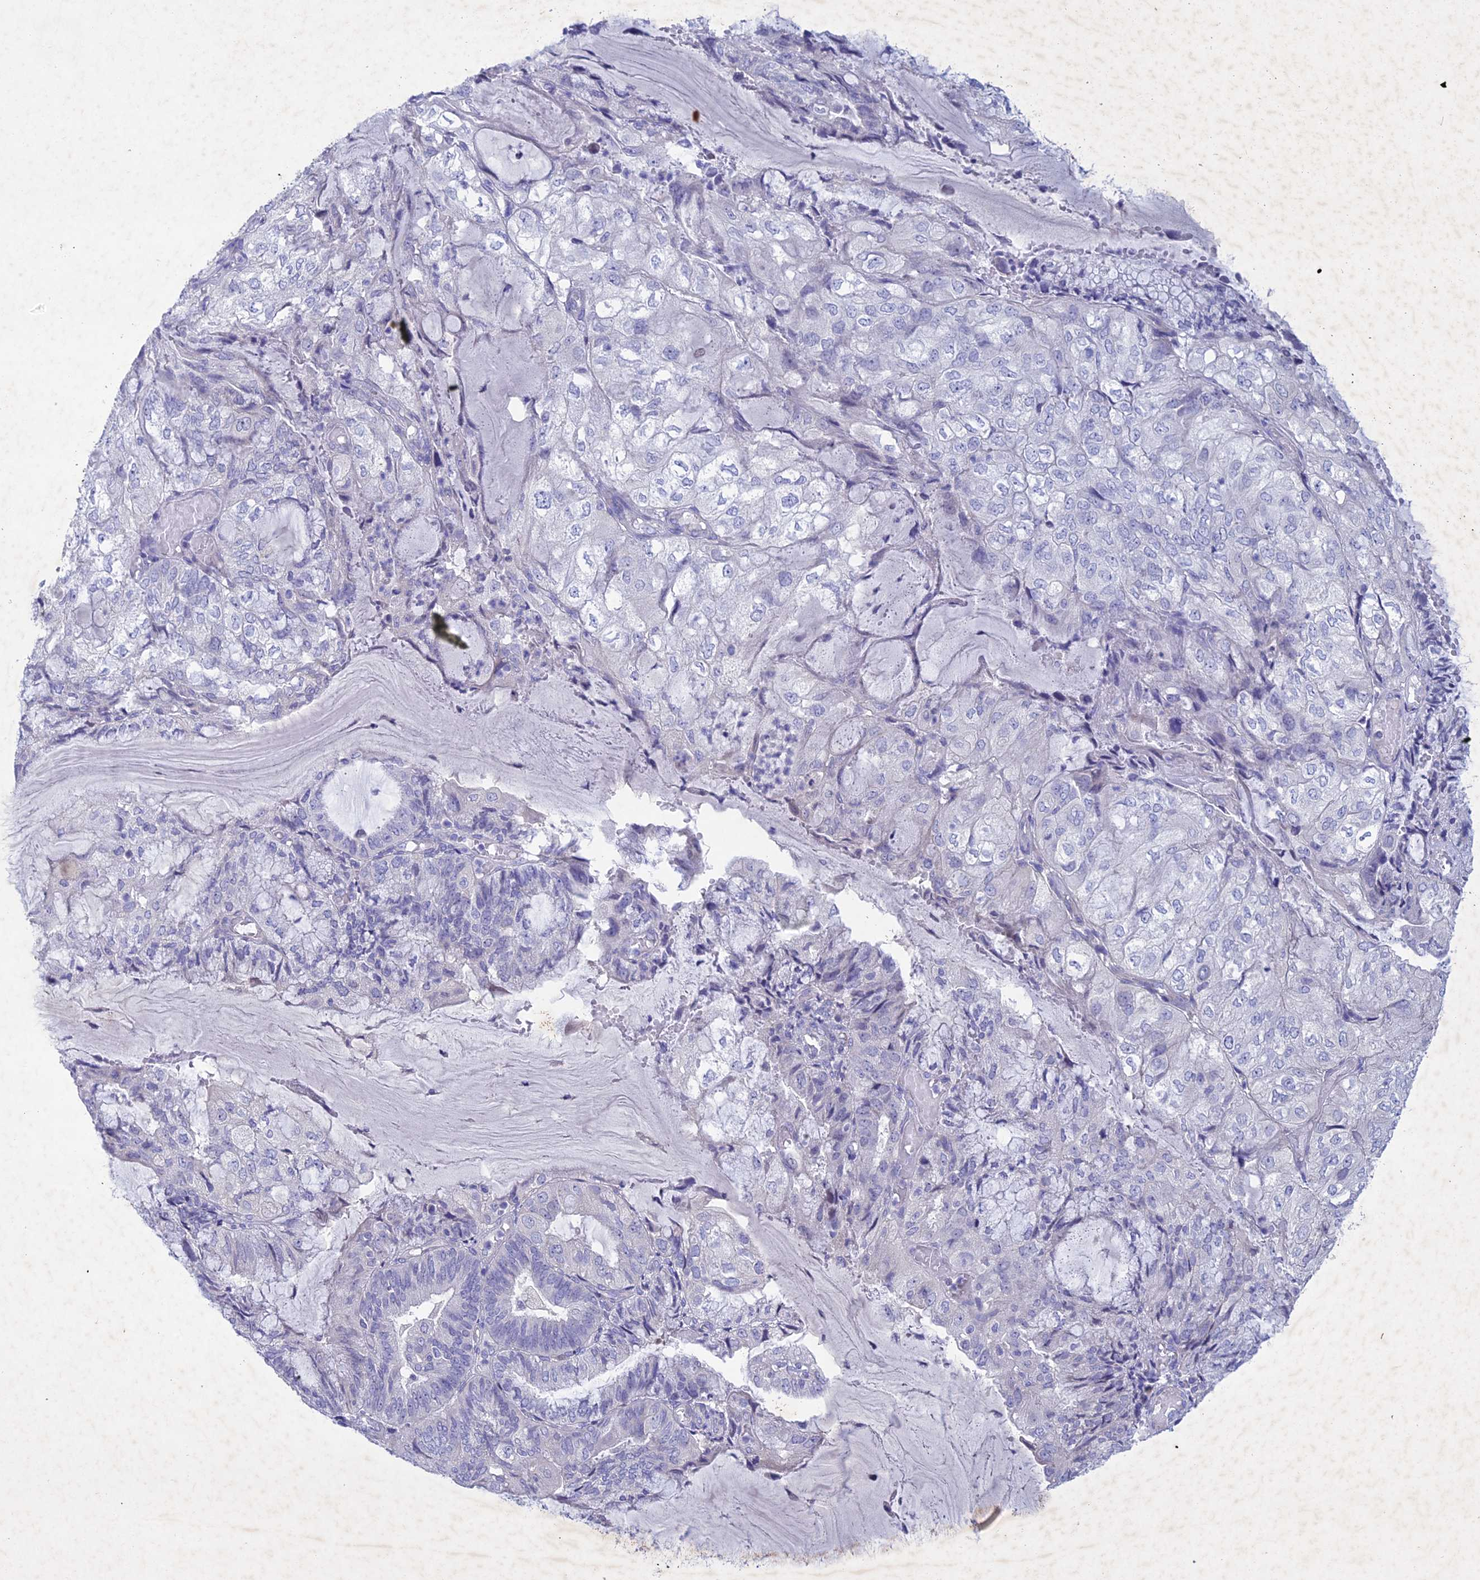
{"staining": {"intensity": "negative", "quantity": "none", "location": "none"}, "tissue": "endometrial cancer", "cell_type": "Tumor cells", "image_type": "cancer", "snomed": [{"axis": "morphology", "description": "Adenocarcinoma, NOS"}, {"axis": "topography", "description": "Endometrium"}], "caption": "A micrograph of adenocarcinoma (endometrial) stained for a protein reveals no brown staining in tumor cells.", "gene": "BTBD19", "patient": {"sex": "female", "age": 81}}